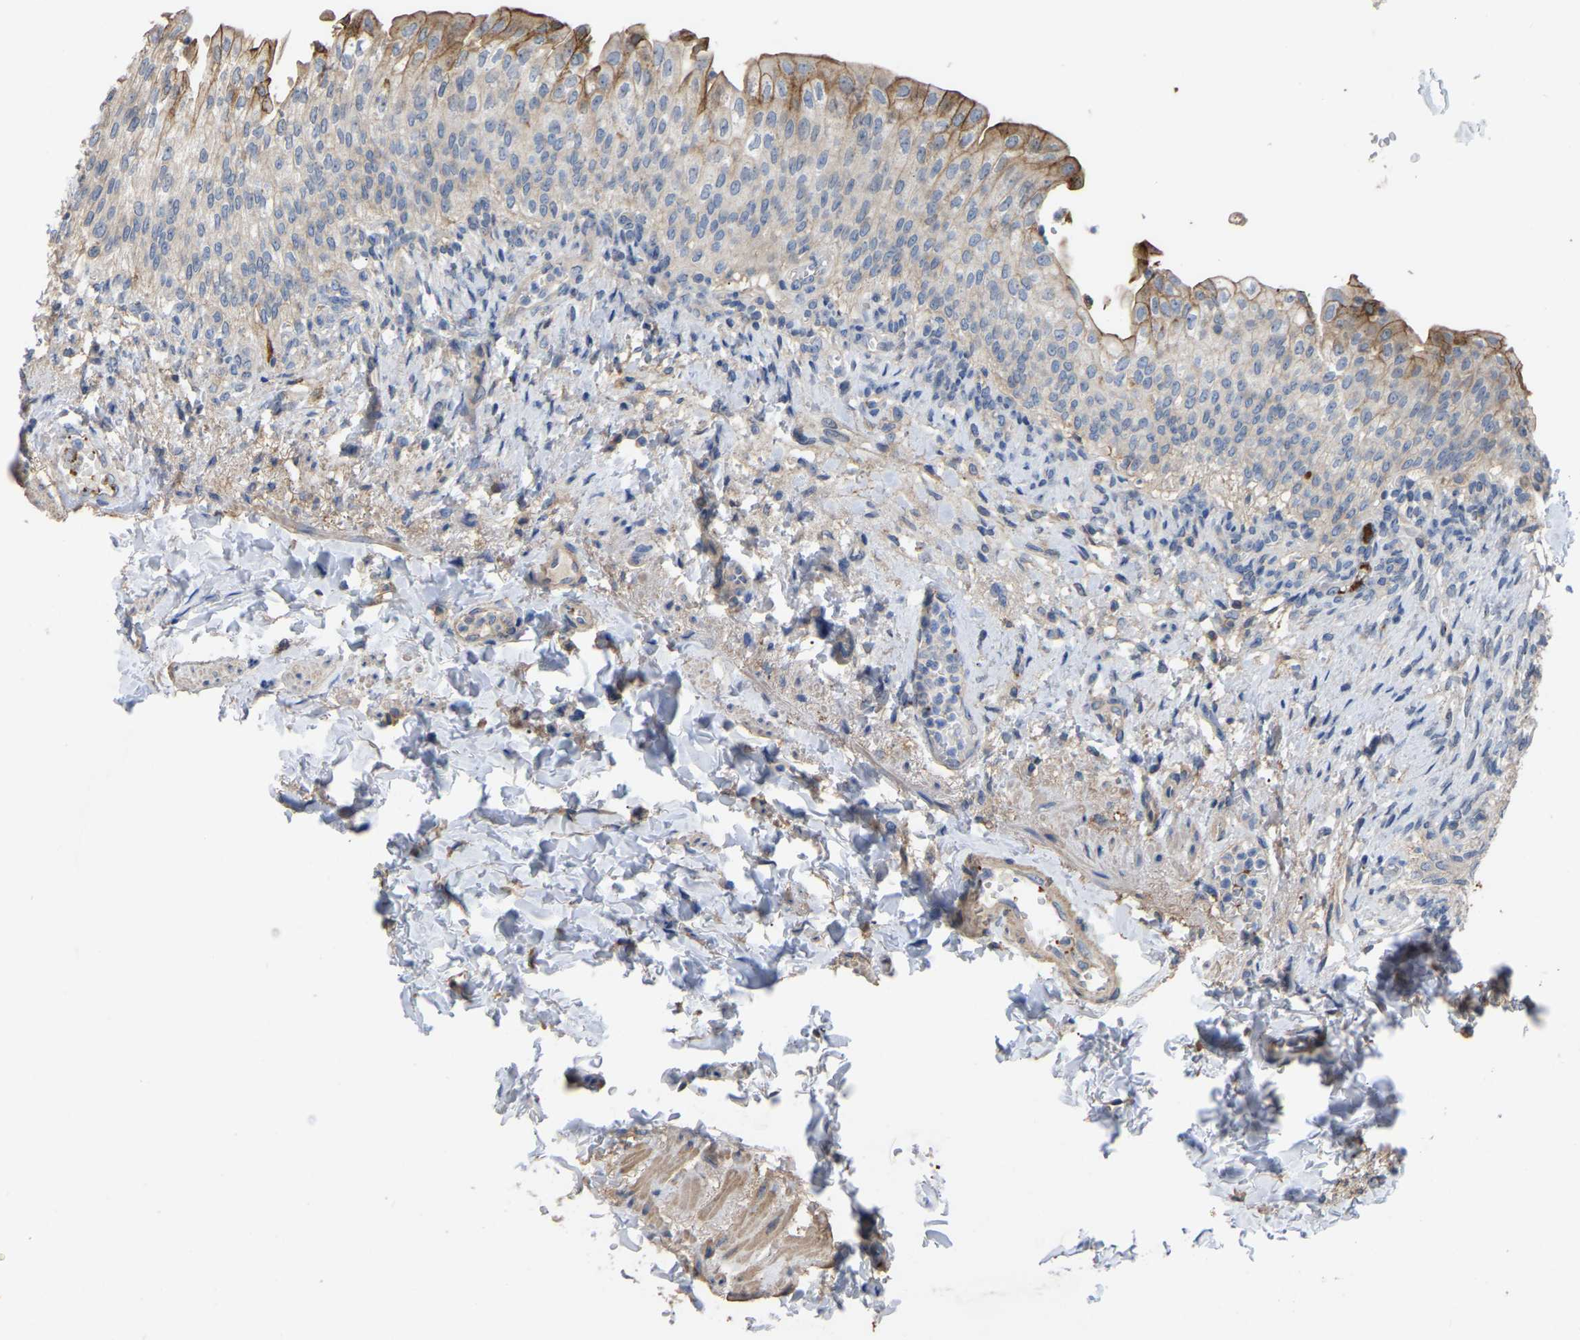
{"staining": {"intensity": "moderate", "quantity": "<25%", "location": "cytoplasmic/membranous"}, "tissue": "urinary bladder", "cell_type": "Urothelial cells", "image_type": "normal", "snomed": [{"axis": "morphology", "description": "Normal tissue, NOS"}, {"axis": "topography", "description": "Urinary bladder"}], "caption": "Moderate cytoplasmic/membranous staining for a protein is appreciated in about <25% of urothelial cells of benign urinary bladder using IHC.", "gene": "ZNF449", "patient": {"sex": "female", "age": 60}}